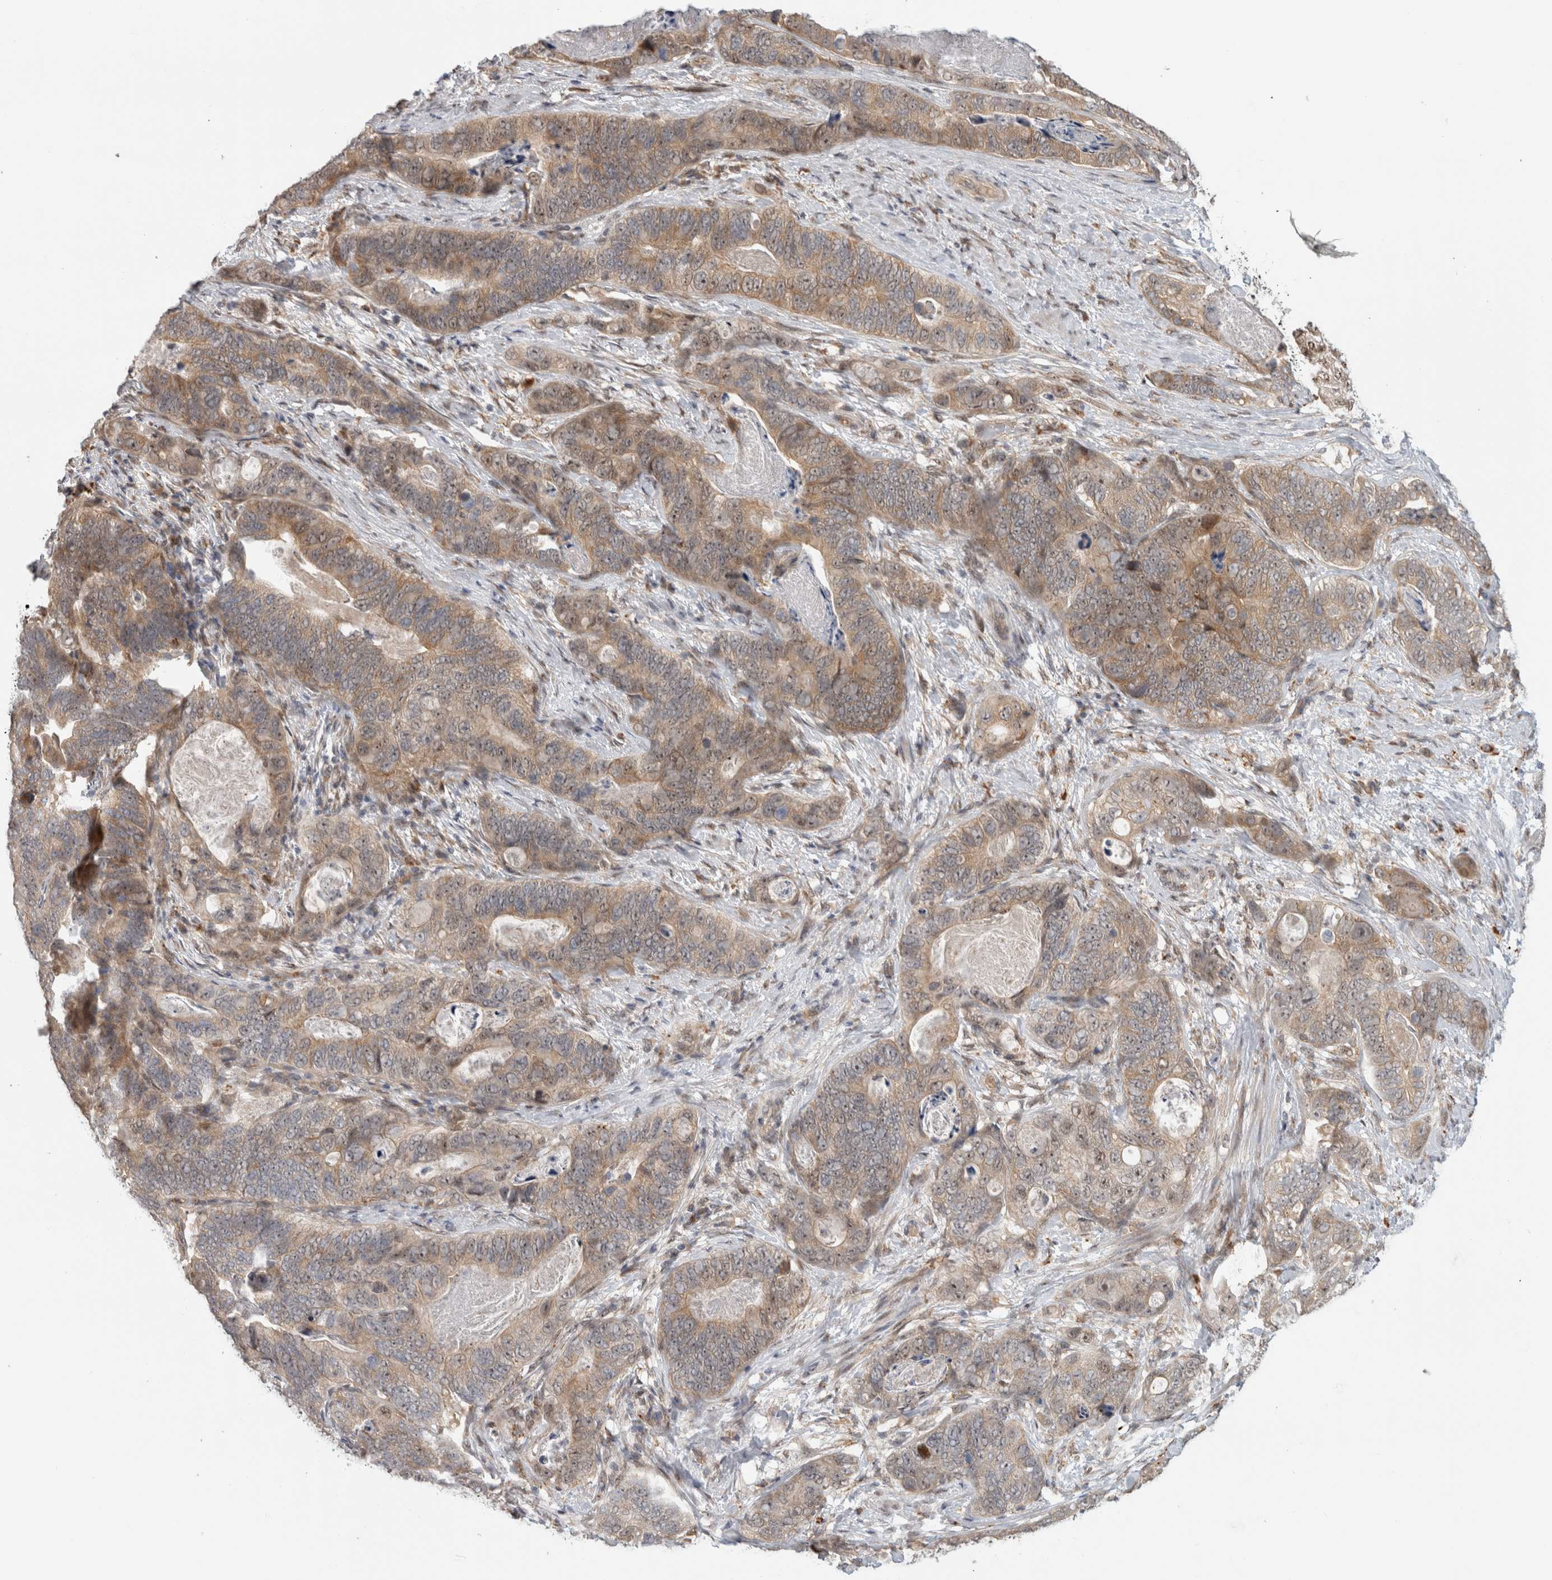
{"staining": {"intensity": "moderate", "quantity": ">75%", "location": "cytoplasmic/membranous"}, "tissue": "stomach cancer", "cell_type": "Tumor cells", "image_type": "cancer", "snomed": [{"axis": "morphology", "description": "Normal tissue, NOS"}, {"axis": "morphology", "description": "Adenocarcinoma, NOS"}, {"axis": "topography", "description": "Stomach"}], "caption": "Immunohistochemistry (DAB (3,3'-diaminobenzidine)) staining of human stomach adenocarcinoma reveals moderate cytoplasmic/membranous protein positivity in about >75% of tumor cells.", "gene": "NAB2", "patient": {"sex": "female", "age": 89}}